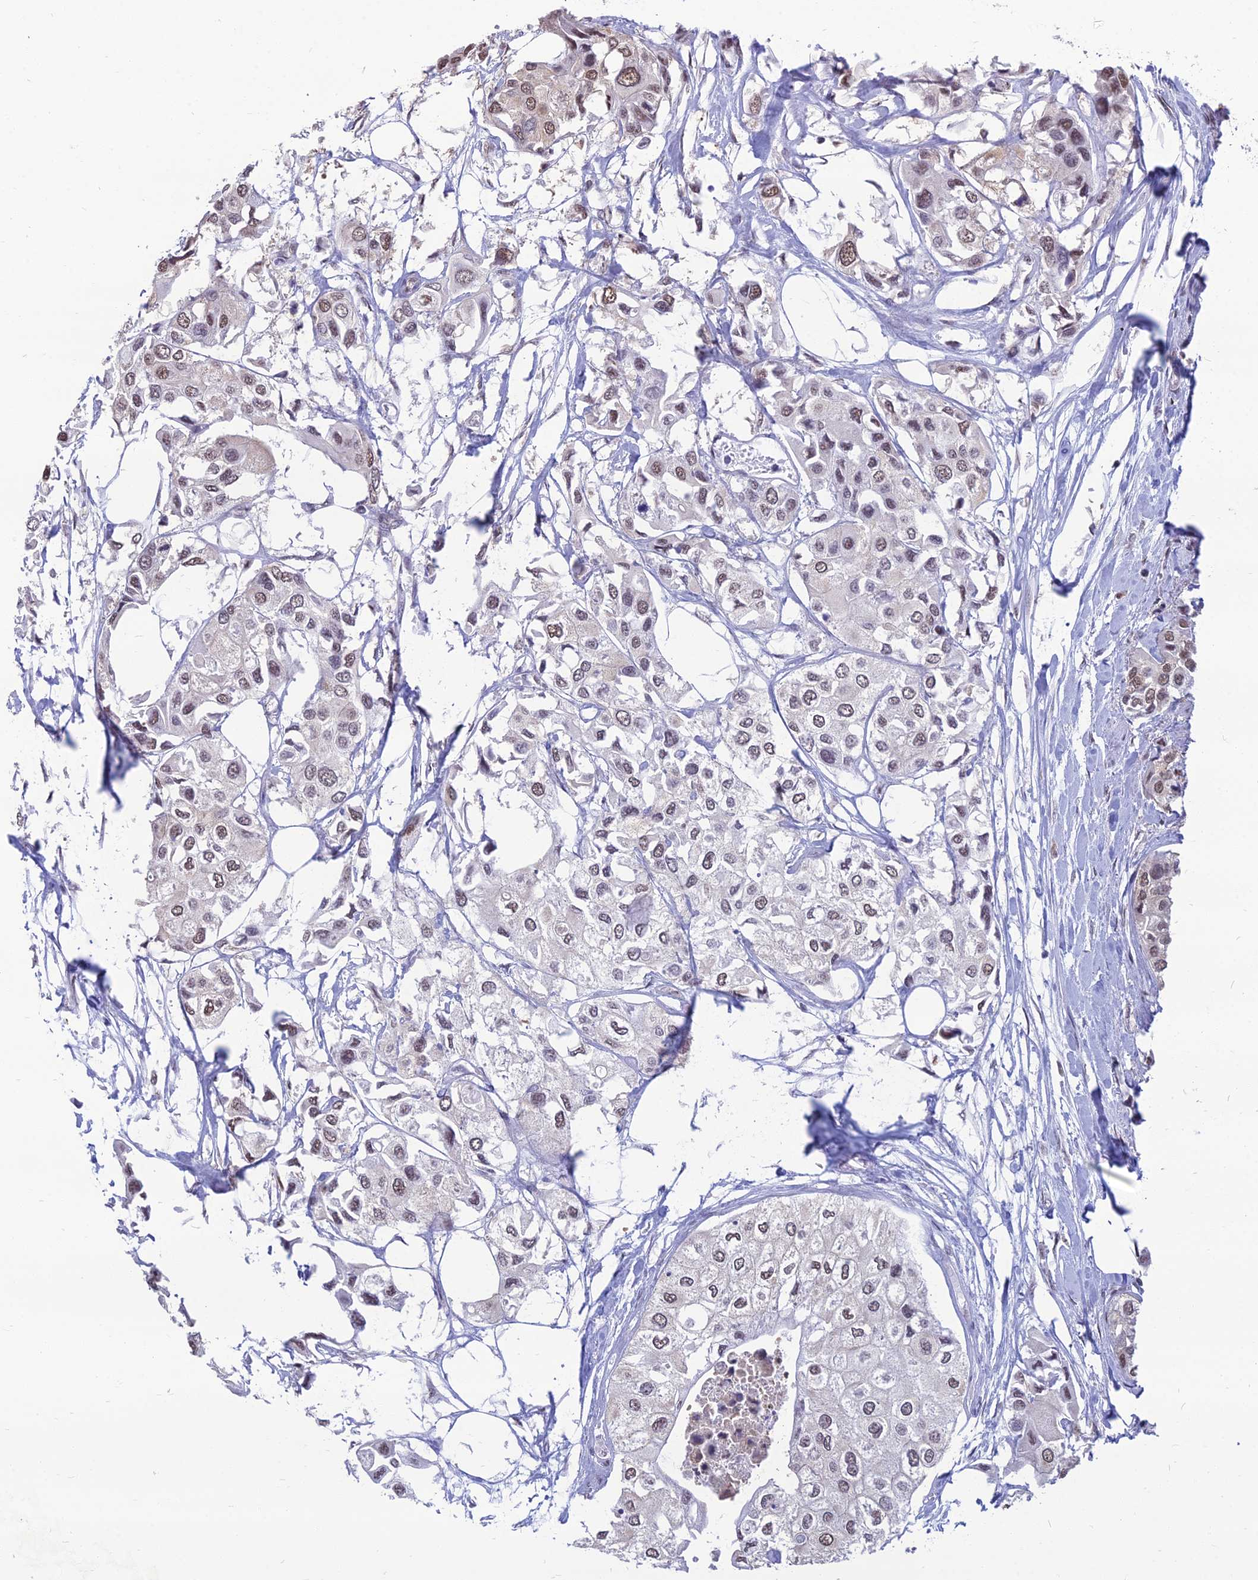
{"staining": {"intensity": "moderate", "quantity": ">75%", "location": "nuclear"}, "tissue": "urothelial cancer", "cell_type": "Tumor cells", "image_type": "cancer", "snomed": [{"axis": "morphology", "description": "Urothelial carcinoma, High grade"}, {"axis": "topography", "description": "Urinary bladder"}], "caption": "This is a photomicrograph of IHC staining of urothelial cancer, which shows moderate staining in the nuclear of tumor cells.", "gene": "SRSF7", "patient": {"sex": "male", "age": 64}}